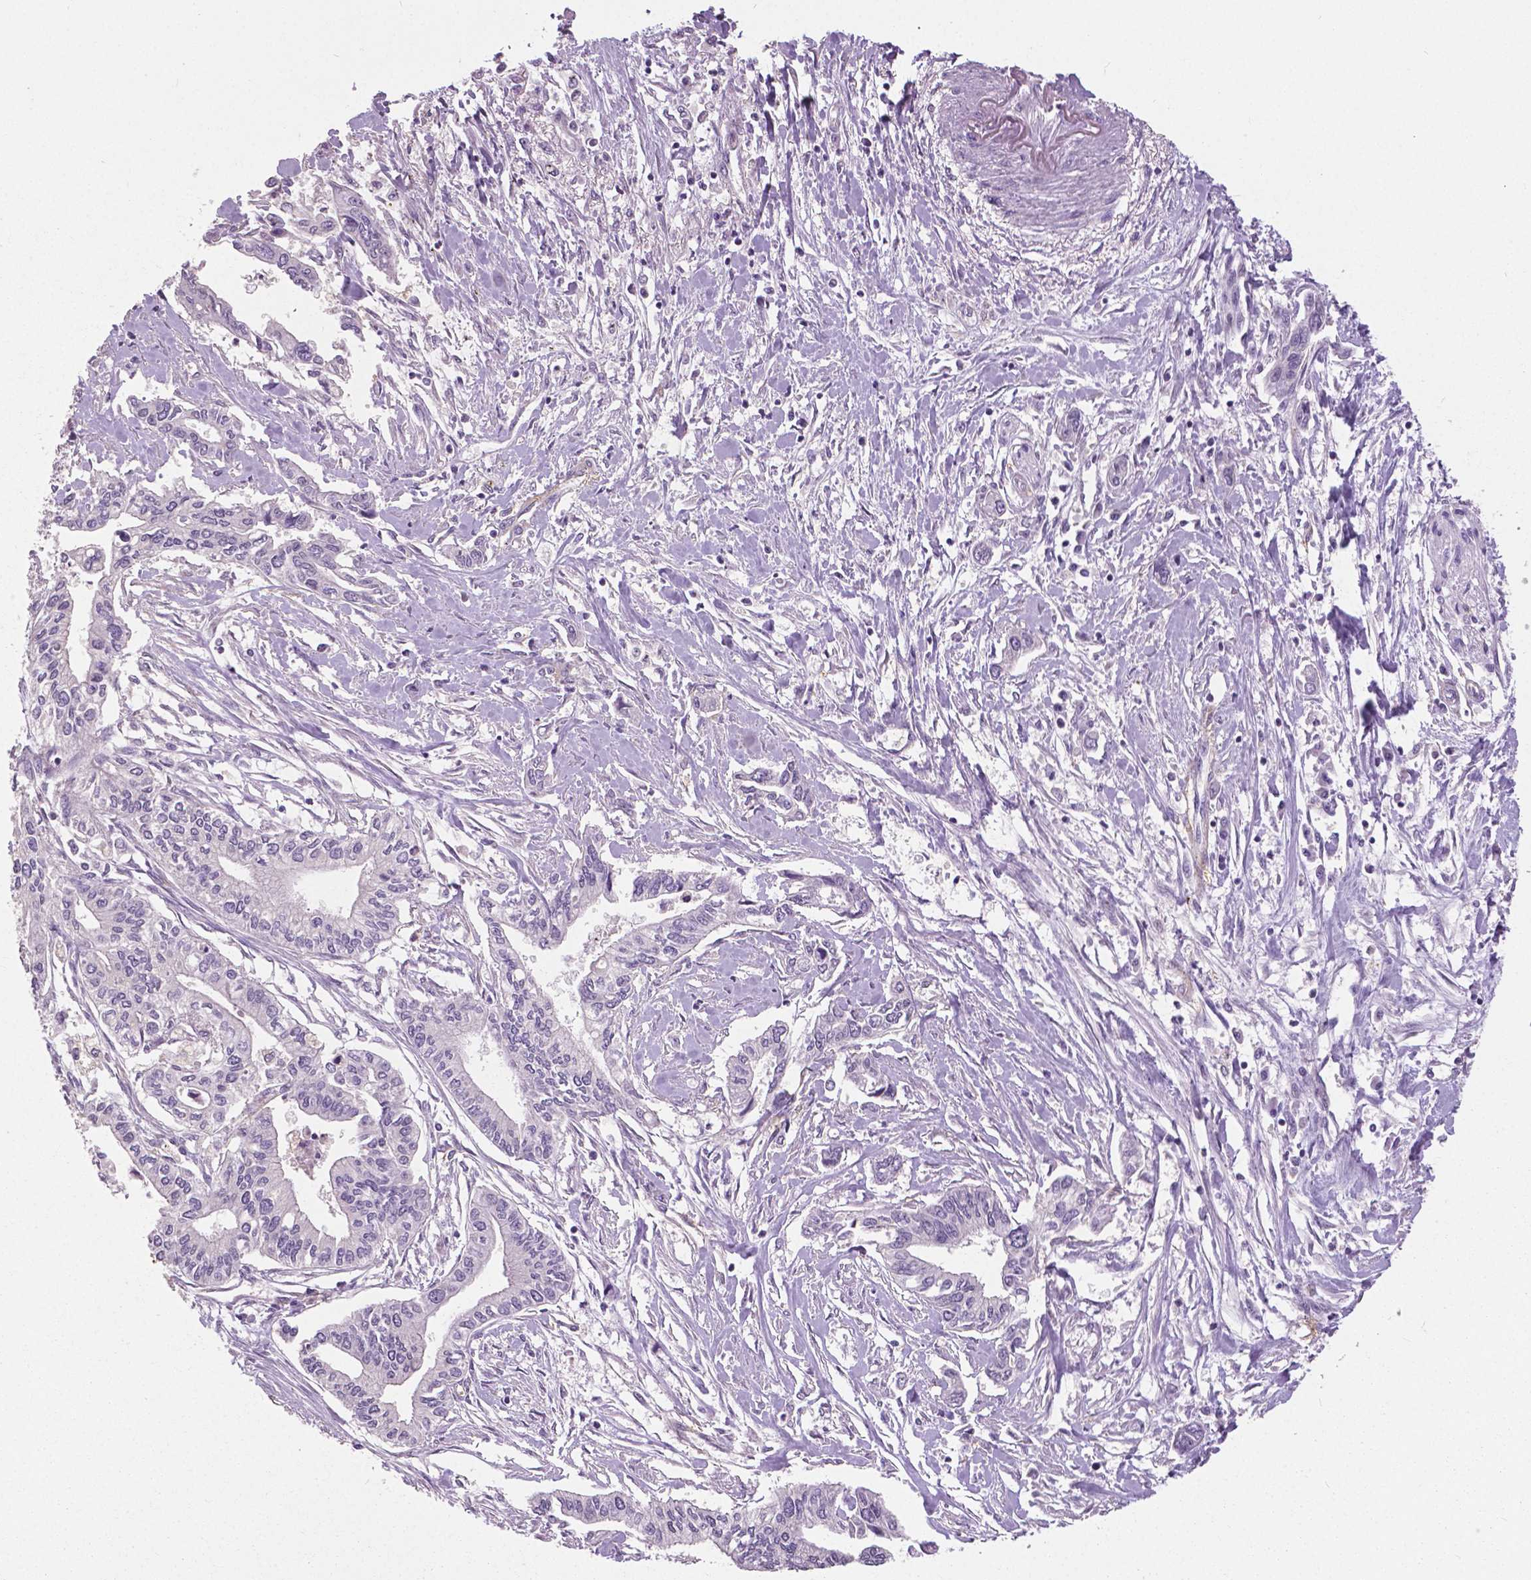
{"staining": {"intensity": "negative", "quantity": "none", "location": "none"}, "tissue": "pancreatic cancer", "cell_type": "Tumor cells", "image_type": "cancer", "snomed": [{"axis": "morphology", "description": "Adenocarcinoma, NOS"}, {"axis": "topography", "description": "Pancreas"}], "caption": "IHC of adenocarcinoma (pancreatic) reveals no staining in tumor cells.", "gene": "FOXA1", "patient": {"sex": "male", "age": 60}}